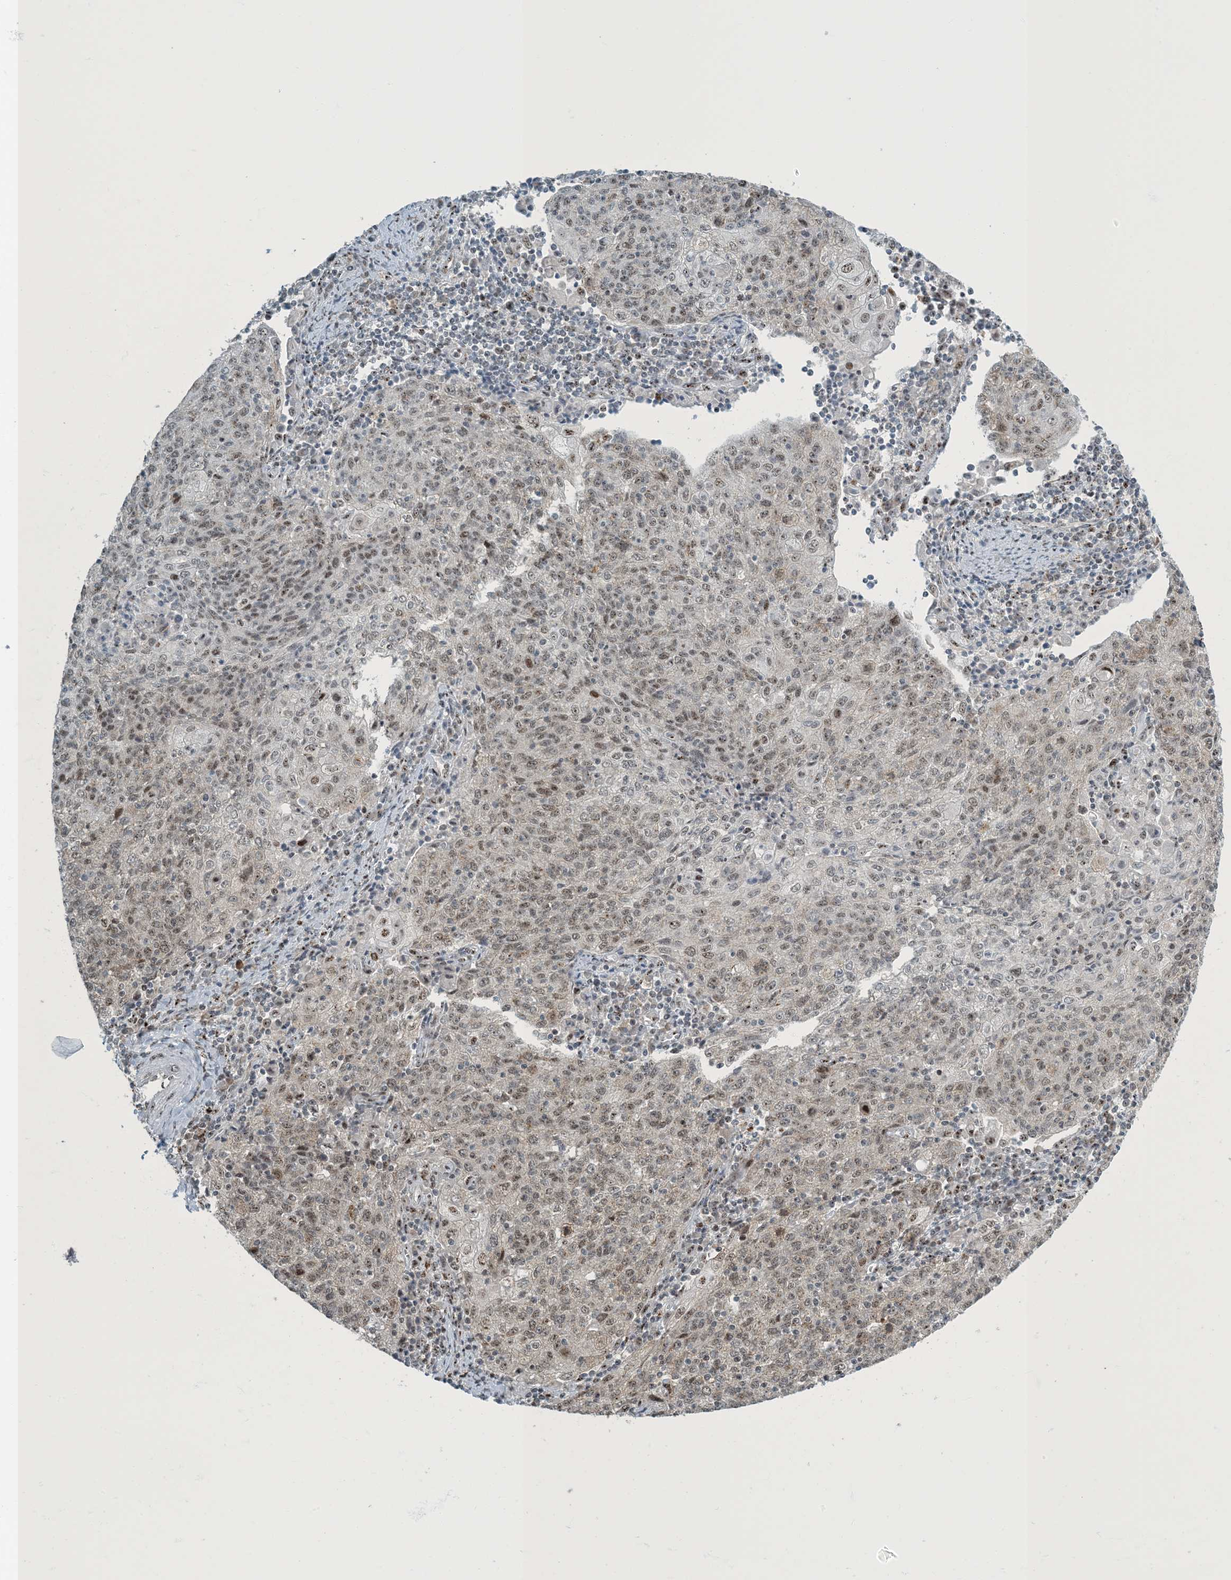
{"staining": {"intensity": "moderate", "quantity": "25%-75%", "location": "nuclear"}, "tissue": "cervical cancer", "cell_type": "Tumor cells", "image_type": "cancer", "snomed": [{"axis": "morphology", "description": "Squamous cell carcinoma, NOS"}, {"axis": "topography", "description": "Cervix"}], "caption": "Cervical cancer (squamous cell carcinoma) tissue exhibits moderate nuclear positivity in about 25%-75% of tumor cells (Stains: DAB (3,3'-diaminobenzidine) in brown, nuclei in blue, Microscopy: brightfield microscopy at high magnification).", "gene": "MBD1", "patient": {"sex": "female", "age": 48}}